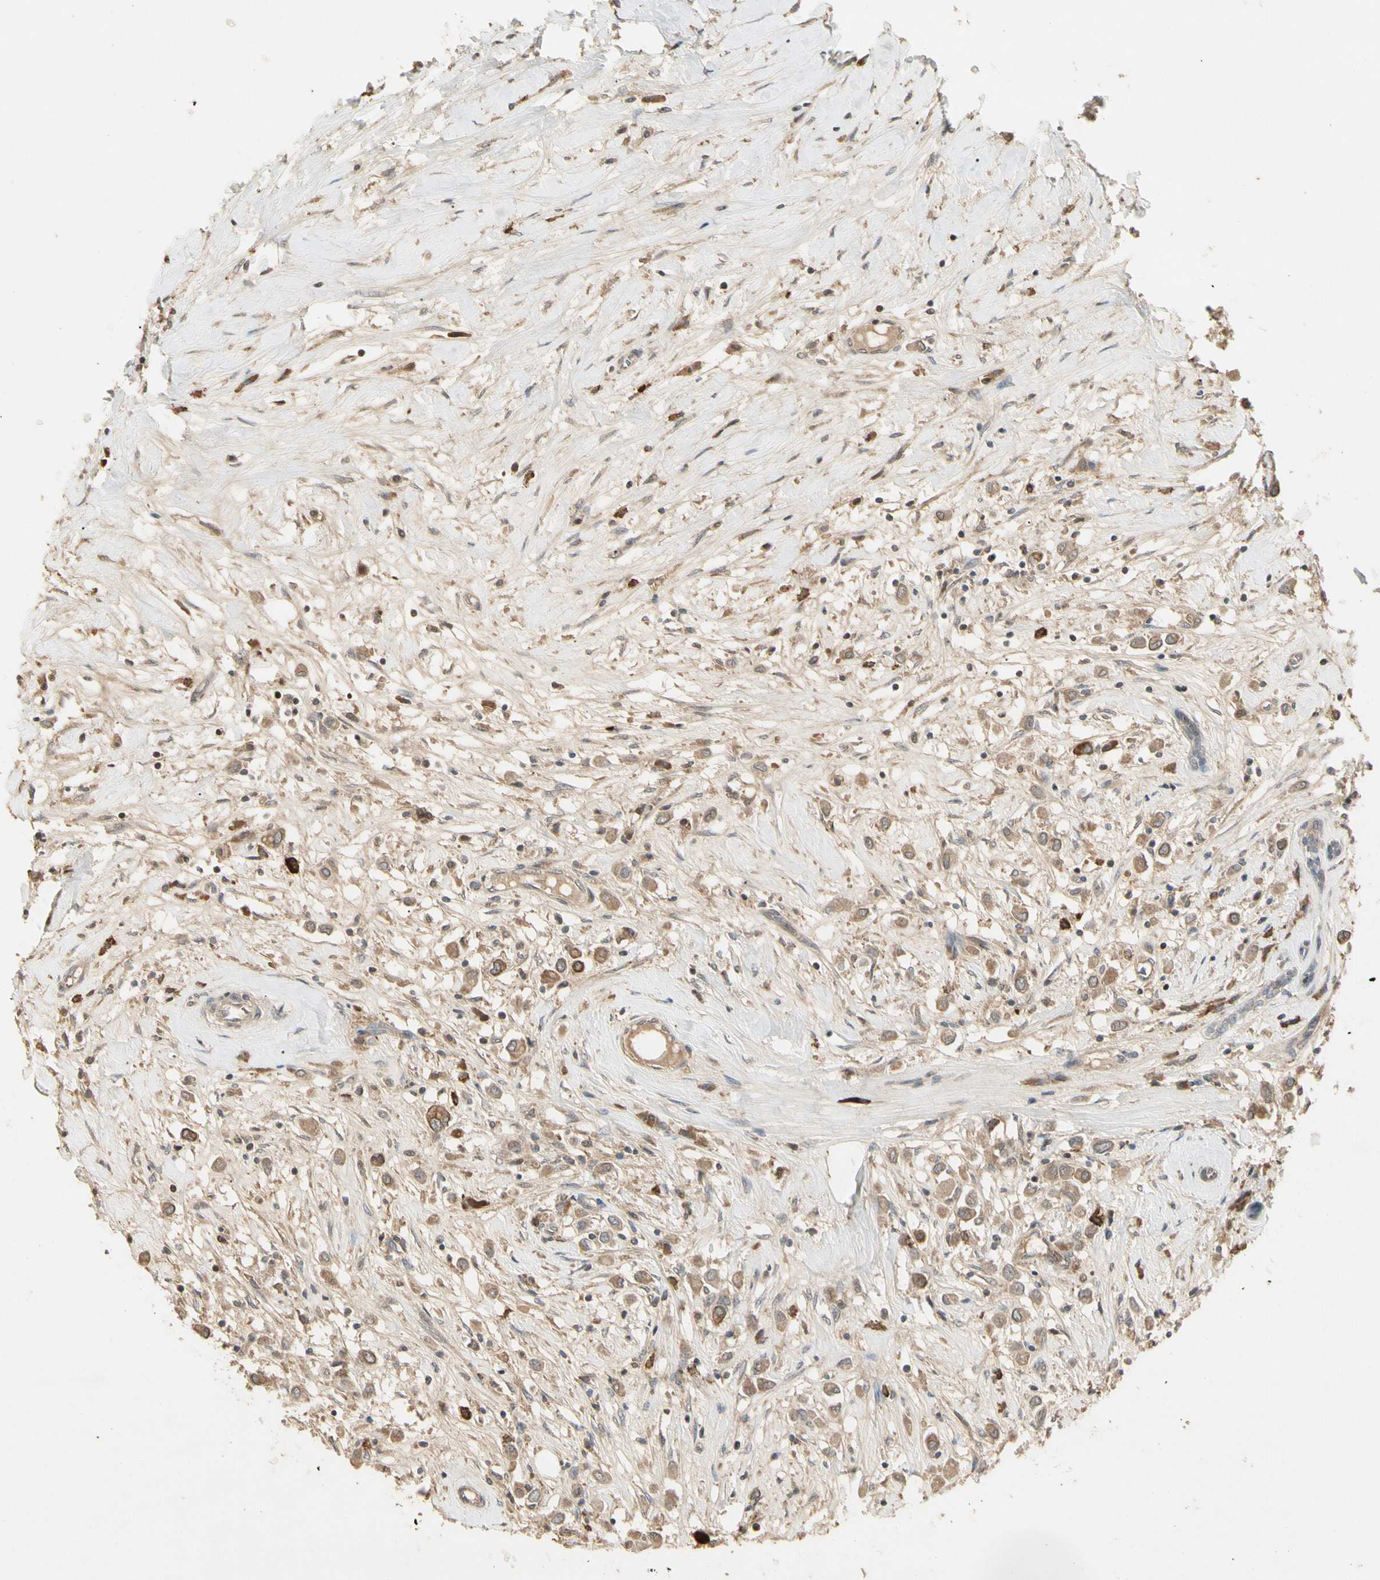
{"staining": {"intensity": "moderate", "quantity": ">75%", "location": "cytoplasmic/membranous"}, "tissue": "breast cancer", "cell_type": "Tumor cells", "image_type": "cancer", "snomed": [{"axis": "morphology", "description": "Duct carcinoma"}, {"axis": "topography", "description": "Breast"}], "caption": "IHC histopathology image of neoplastic tissue: infiltrating ductal carcinoma (breast) stained using IHC displays medium levels of moderate protein expression localized specifically in the cytoplasmic/membranous of tumor cells, appearing as a cytoplasmic/membranous brown color.", "gene": "ATG4C", "patient": {"sex": "female", "age": 61}}